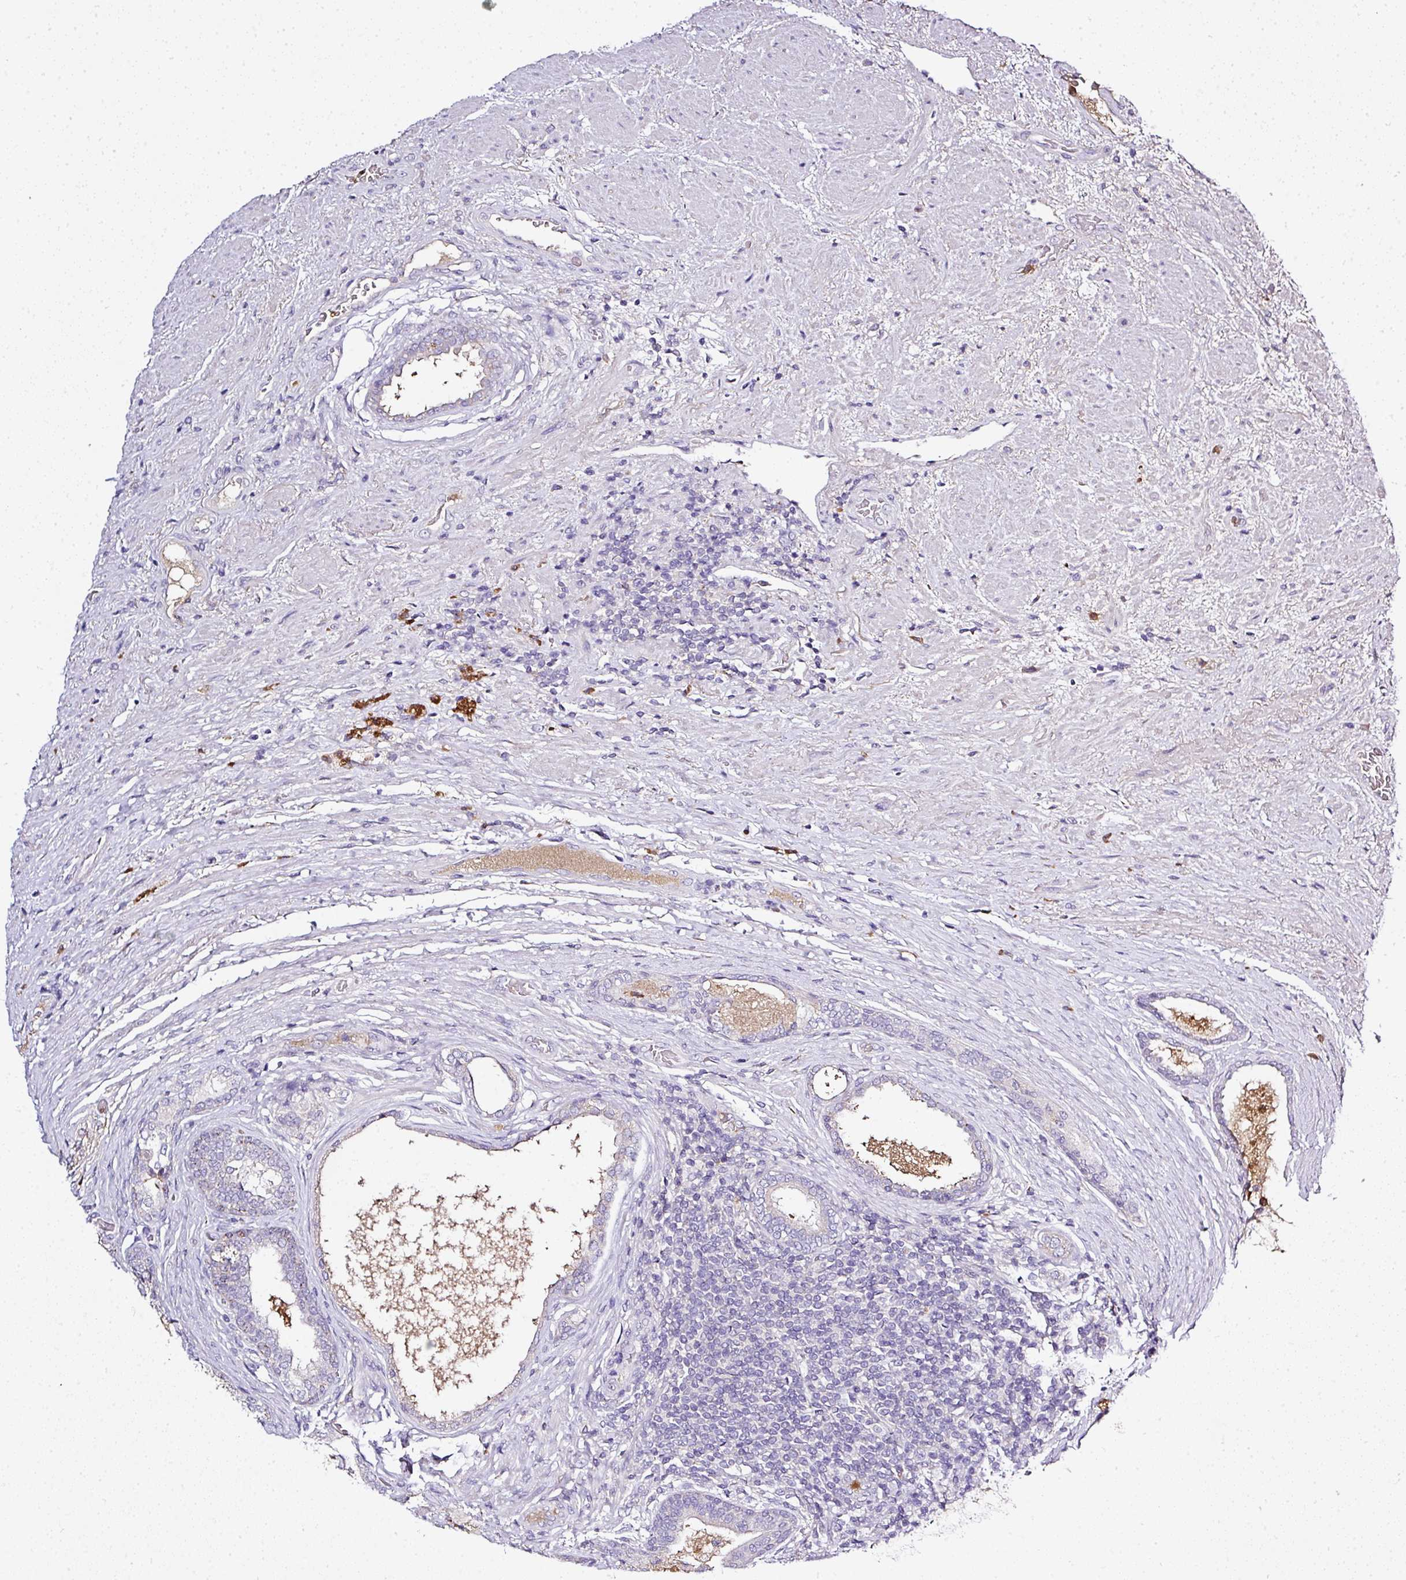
{"staining": {"intensity": "negative", "quantity": "none", "location": "none"}, "tissue": "prostate cancer", "cell_type": "Tumor cells", "image_type": "cancer", "snomed": [{"axis": "morphology", "description": "Adenocarcinoma, High grade"}, {"axis": "topography", "description": "Prostate"}], "caption": "High magnification brightfield microscopy of high-grade adenocarcinoma (prostate) stained with DAB (brown) and counterstained with hematoxylin (blue): tumor cells show no significant positivity.", "gene": "CAB39L", "patient": {"sex": "male", "age": 70}}